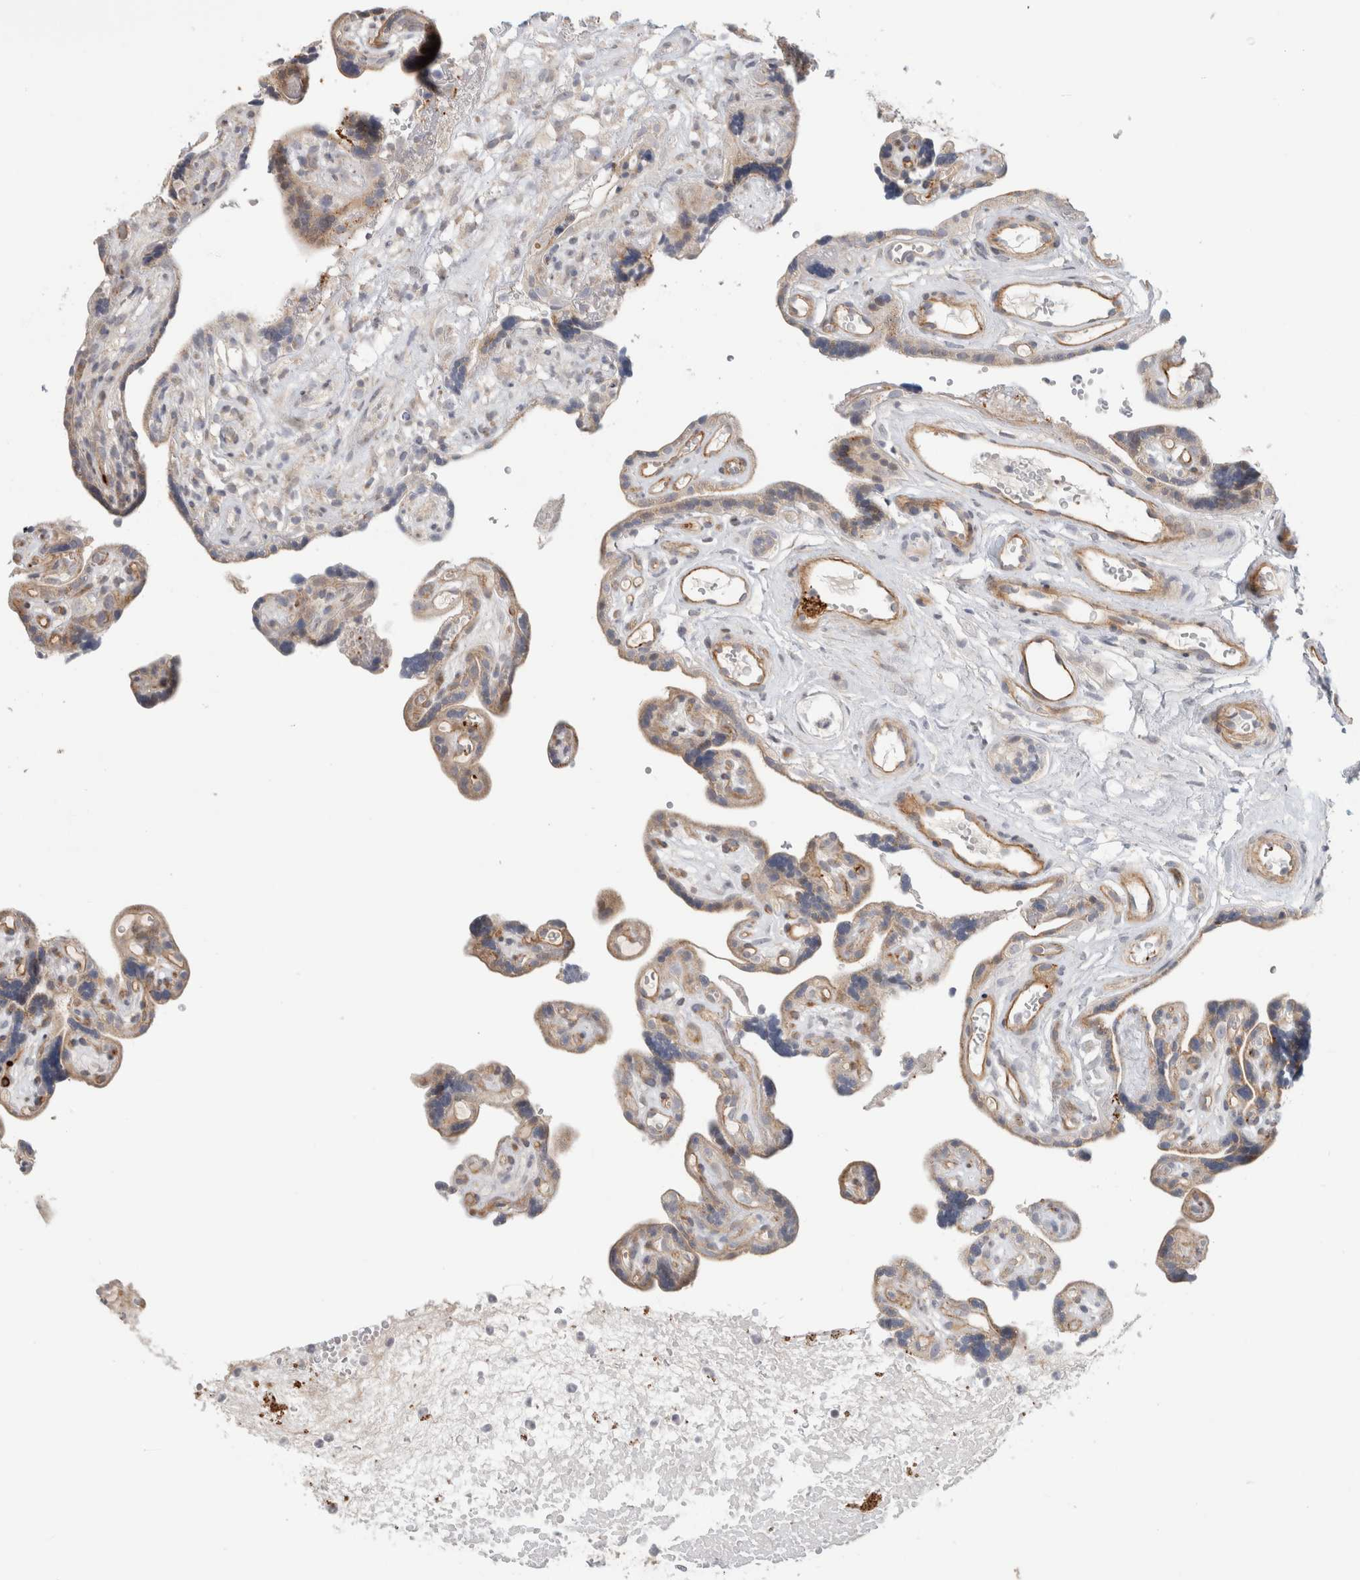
{"staining": {"intensity": "weak", "quantity": ">75%", "location": "cytoplasmic/membranous"}, "tissue": "placenta", "cell_type": "Decidual cells", "image_type": "normal", "snomed": [{"axis": "morphology", "description": "Normal tissue, NOS"}, {"axis": "topography", "description": "Placenta"}], "caption": "A brown stain shows weak cytoplasmic/membranous expression of a protein in decidual cells of unremarkable human placenta. (DAB (3,3'-diaminobenzidine) IHC, brown staining for protein, blue staining for nuclei).", "gene": "KPNA5", "patient": {"sex": "female", "age": 30}}